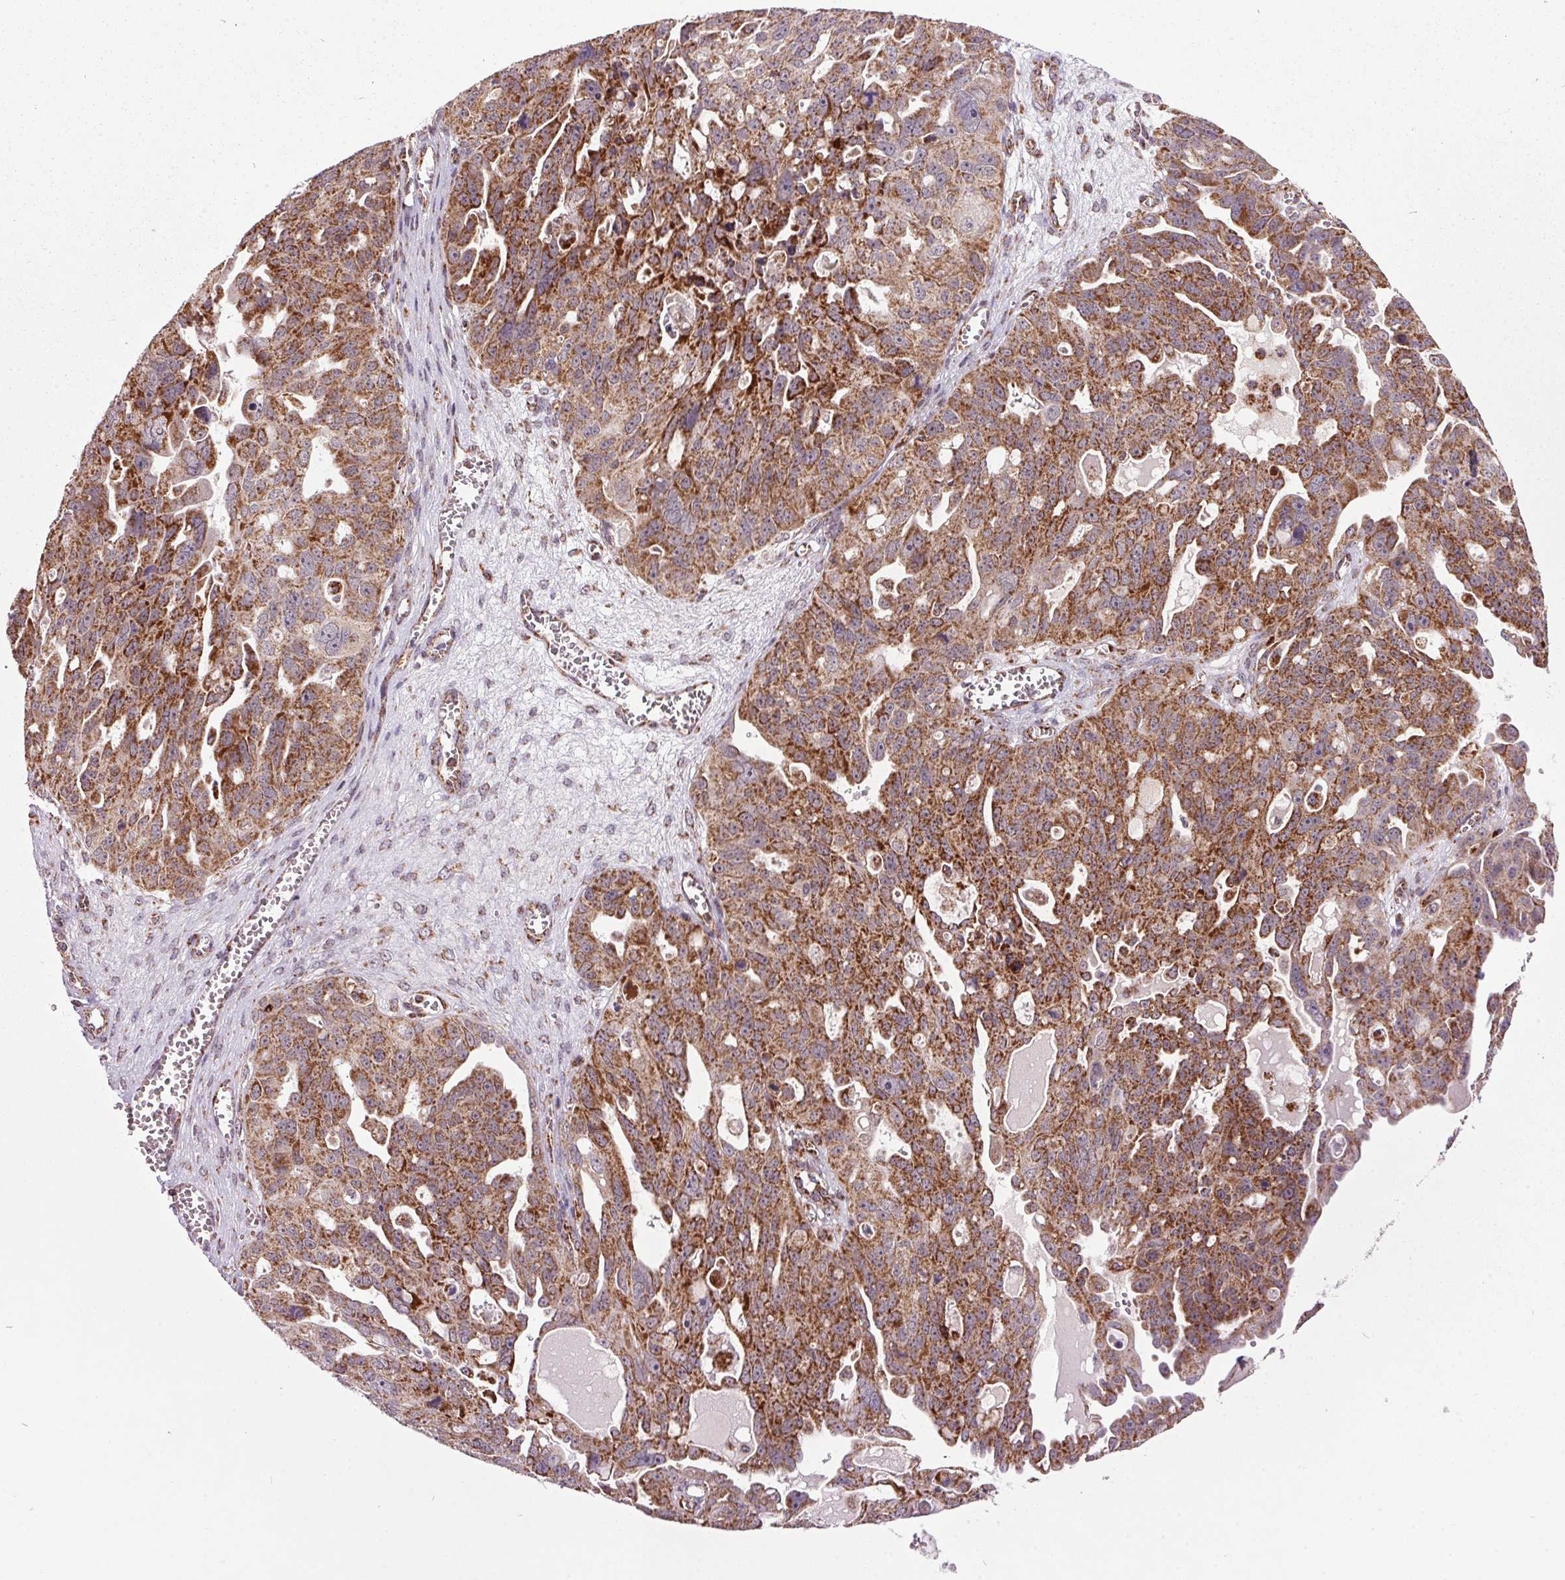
{"staining": {"intensity": "moderate", "quantity": ">75%", "location": "cytoplasmic/membranous"}, "tissue": "ovarian cancer", "cell_type": "Tumor cells", "image_type": "cancer", "snomed": [{"axis": "morphology", "description": "Carcinoma, endometroid"}, {"axis": "topography", "description": "Ovary"}], "caption": "Immunohistochemical staining of ovarian endometroid carcinoma demonstrates medium levels of moderate cytoplasmic/membranous staining in about >75% of tumor cells.", "gene": "NDUFS6", "patient": {"sex": "female", "age": 70}}